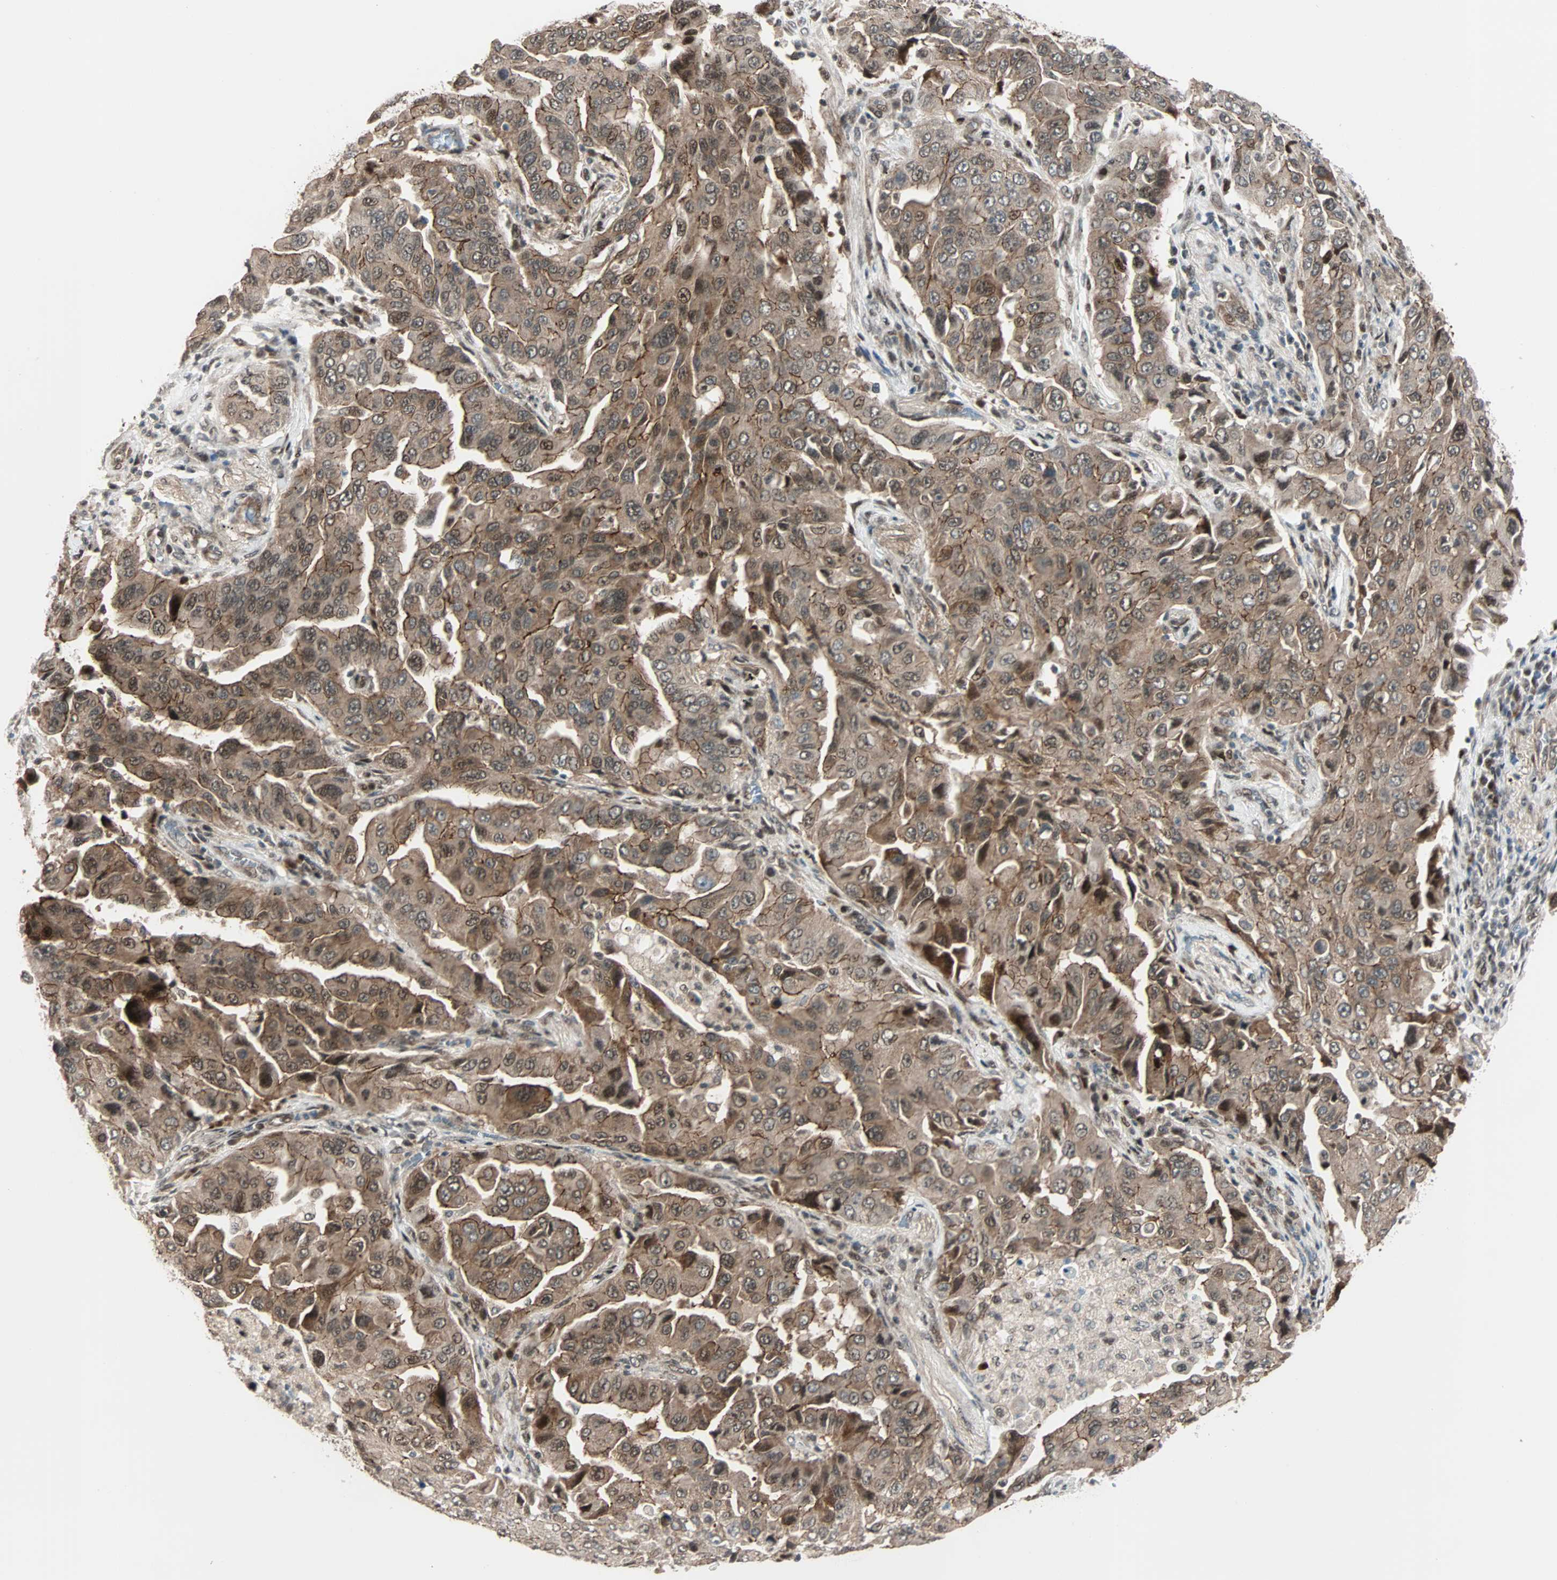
{"staining": {"intensity": "moderate", "quantity": ">75%", "location": "cytoplasmic/membranous,nuclear"}, "tissue": "lung cancer", "cell_type": "Tumor cells", "image_type": "cancer", "snomed": [{"axis": "morphology", "description": "Adenocarcinoma, NOS"}, {"axis": "topography", "description": "Lung"}], "caption": "The micrograph demonstrates a brown stain indicating the presence of a protein in the cytoplasmic/membranous and nuclear of tumor cells in lung cancer (adenocarcinoma).", "gene": "CBX4", "patient": {"sex": "female", "age": 65}}